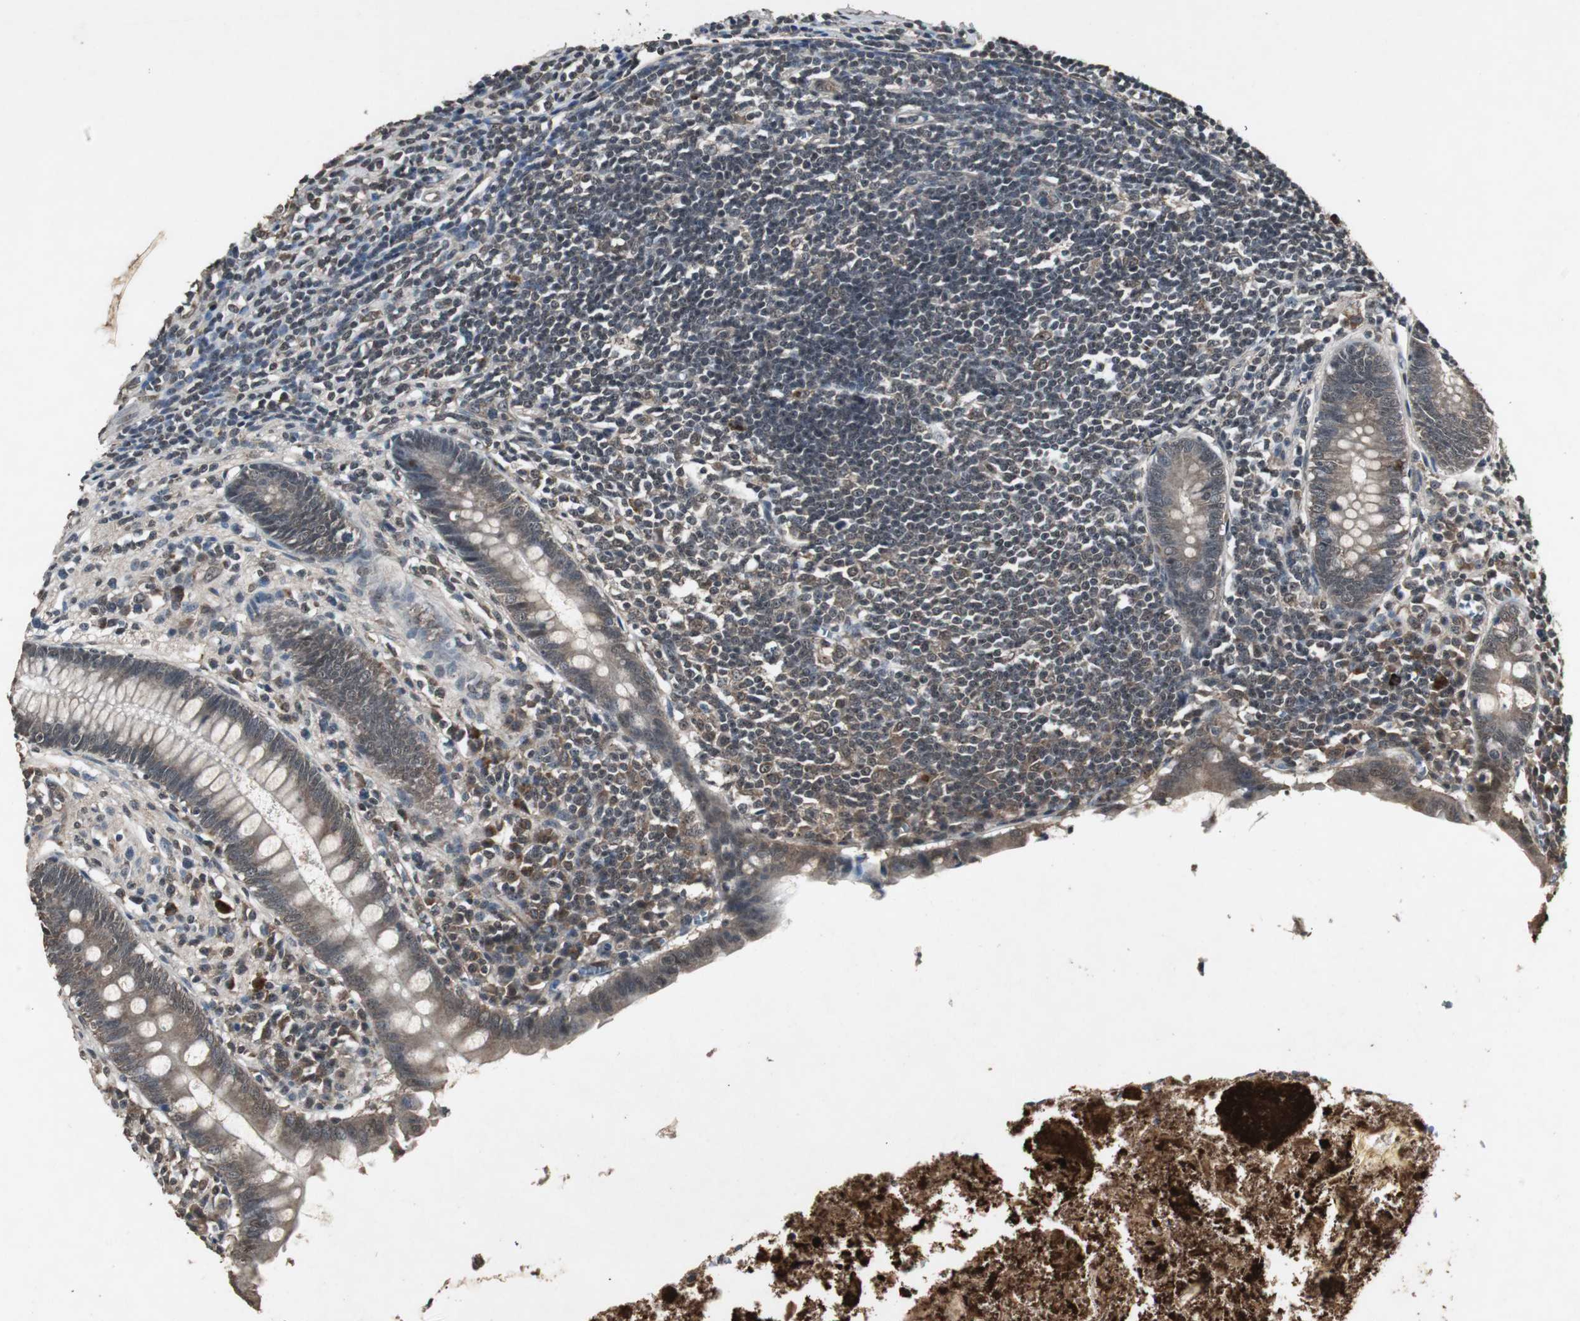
{"staining": {"intensity": "moderate", "quantity": ">75%", "location": "cytoplasmic/membranous,nuclear"}, "tissue": "appendix", "cell_type": "Glandular cells", "image_type": "normal", "snomed": [{"axis": "morphology", "description": "Normal tissue, NOS"}, {"axis": "topography", "description": "Appendix"}], "caption": "A histopathology image of human appendix stained for a protein shows moderate cytoplasmic/membranous,nuclear brown staining in glandular cells.", "gene": "EMX1", "patient": {"sex": "female", "age": 50}}